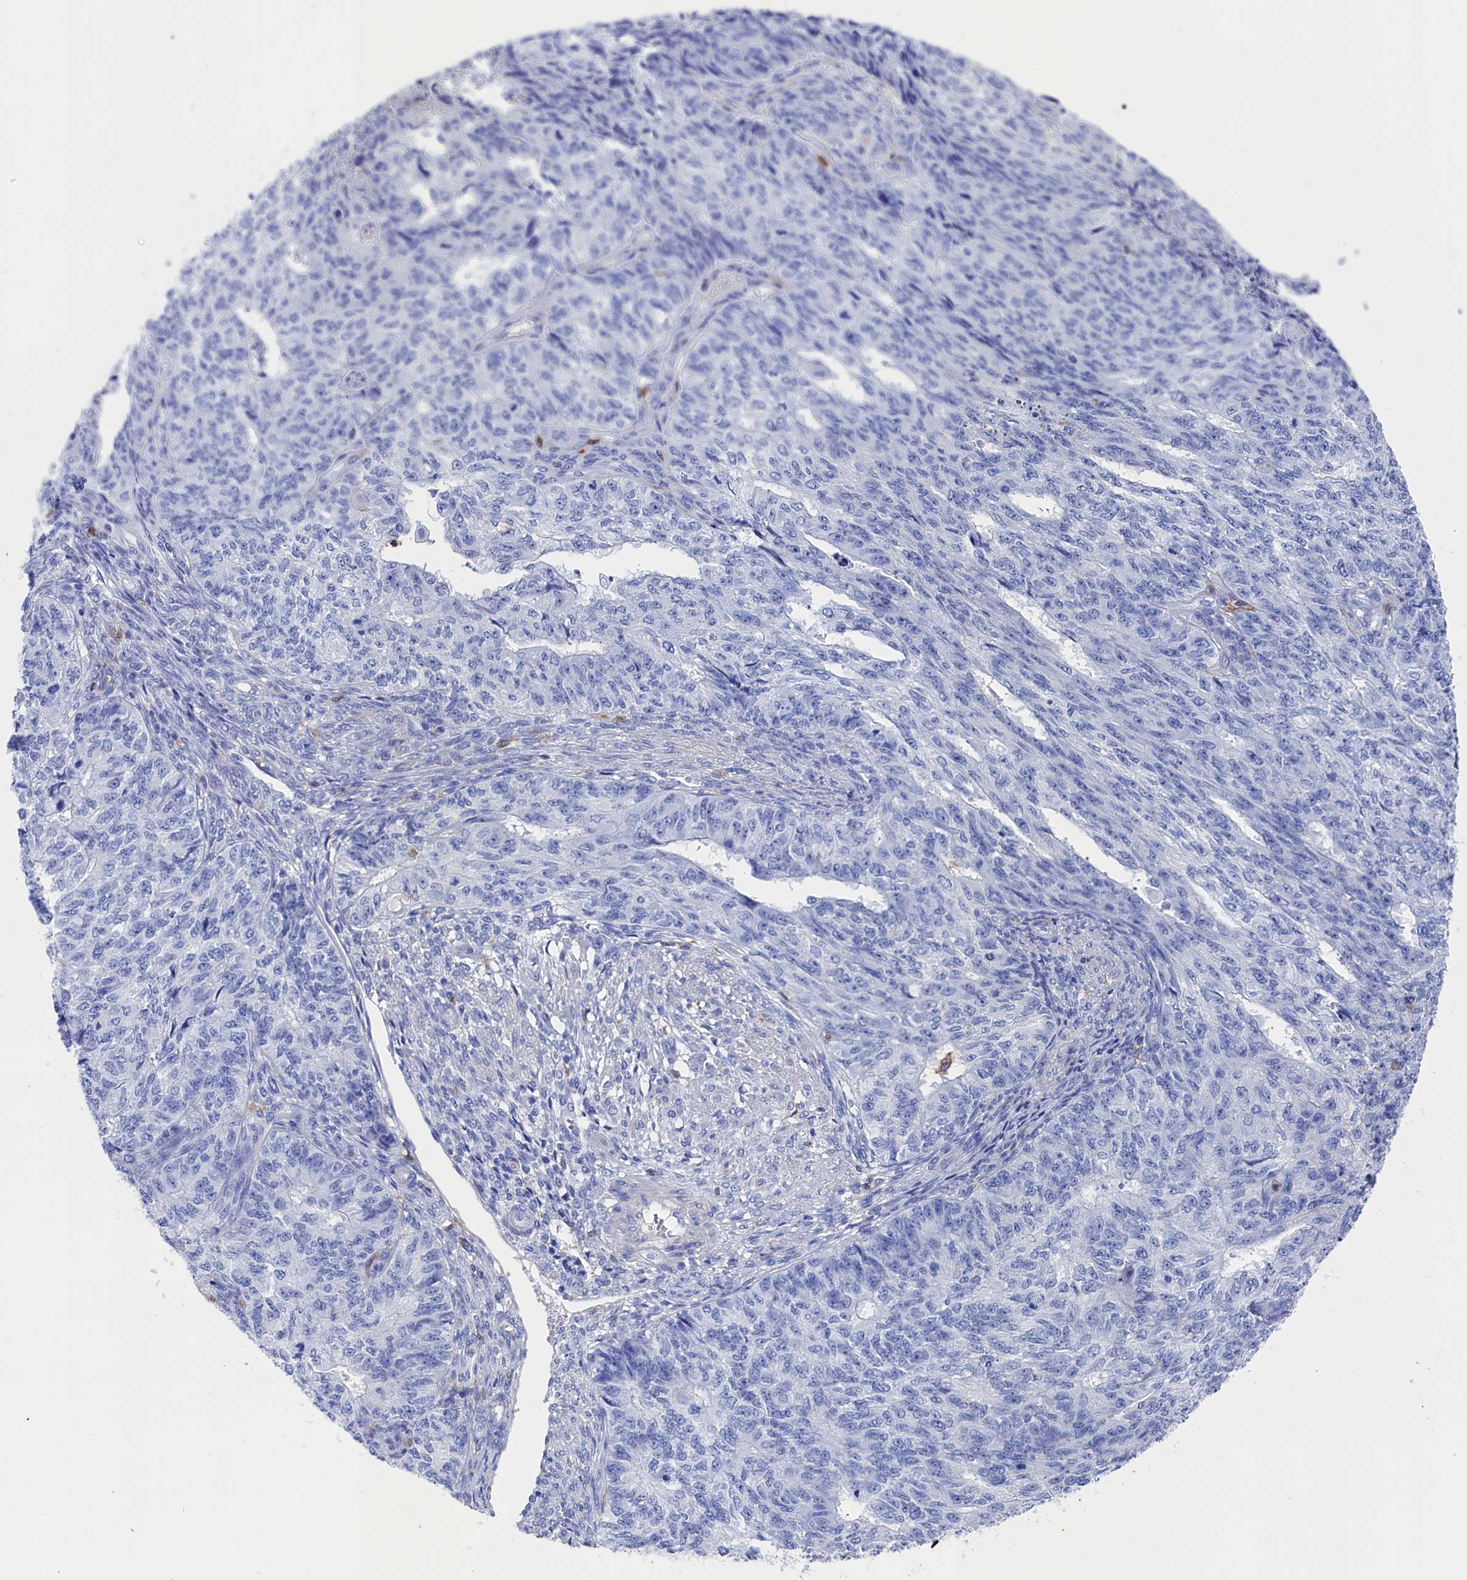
{"staining": {"intensity": "negative", "quantity": "none", "location": "none"}, "tissue": "endometrial cancer", "cell_type": "Tumor cells", "image_type": "cancer", "snomed": [{"axis": "morphology", "description": "Adenocarcinoma, NOS"}, {"axis": "topography", "description": "Endometrium"}], "caption": "This micrograph is of endometrial cancer (adenocarcinoma) stained with IHC to label a protein in brown with the nuclei are counter-stained blue. There is no staining in tumor cells. The staining is performed using DAB brown chromogen with nuclei counter-stained in using hematoxylin.", "gene": "TYROBP", "patient": {"sex": "female", "age": 32}}